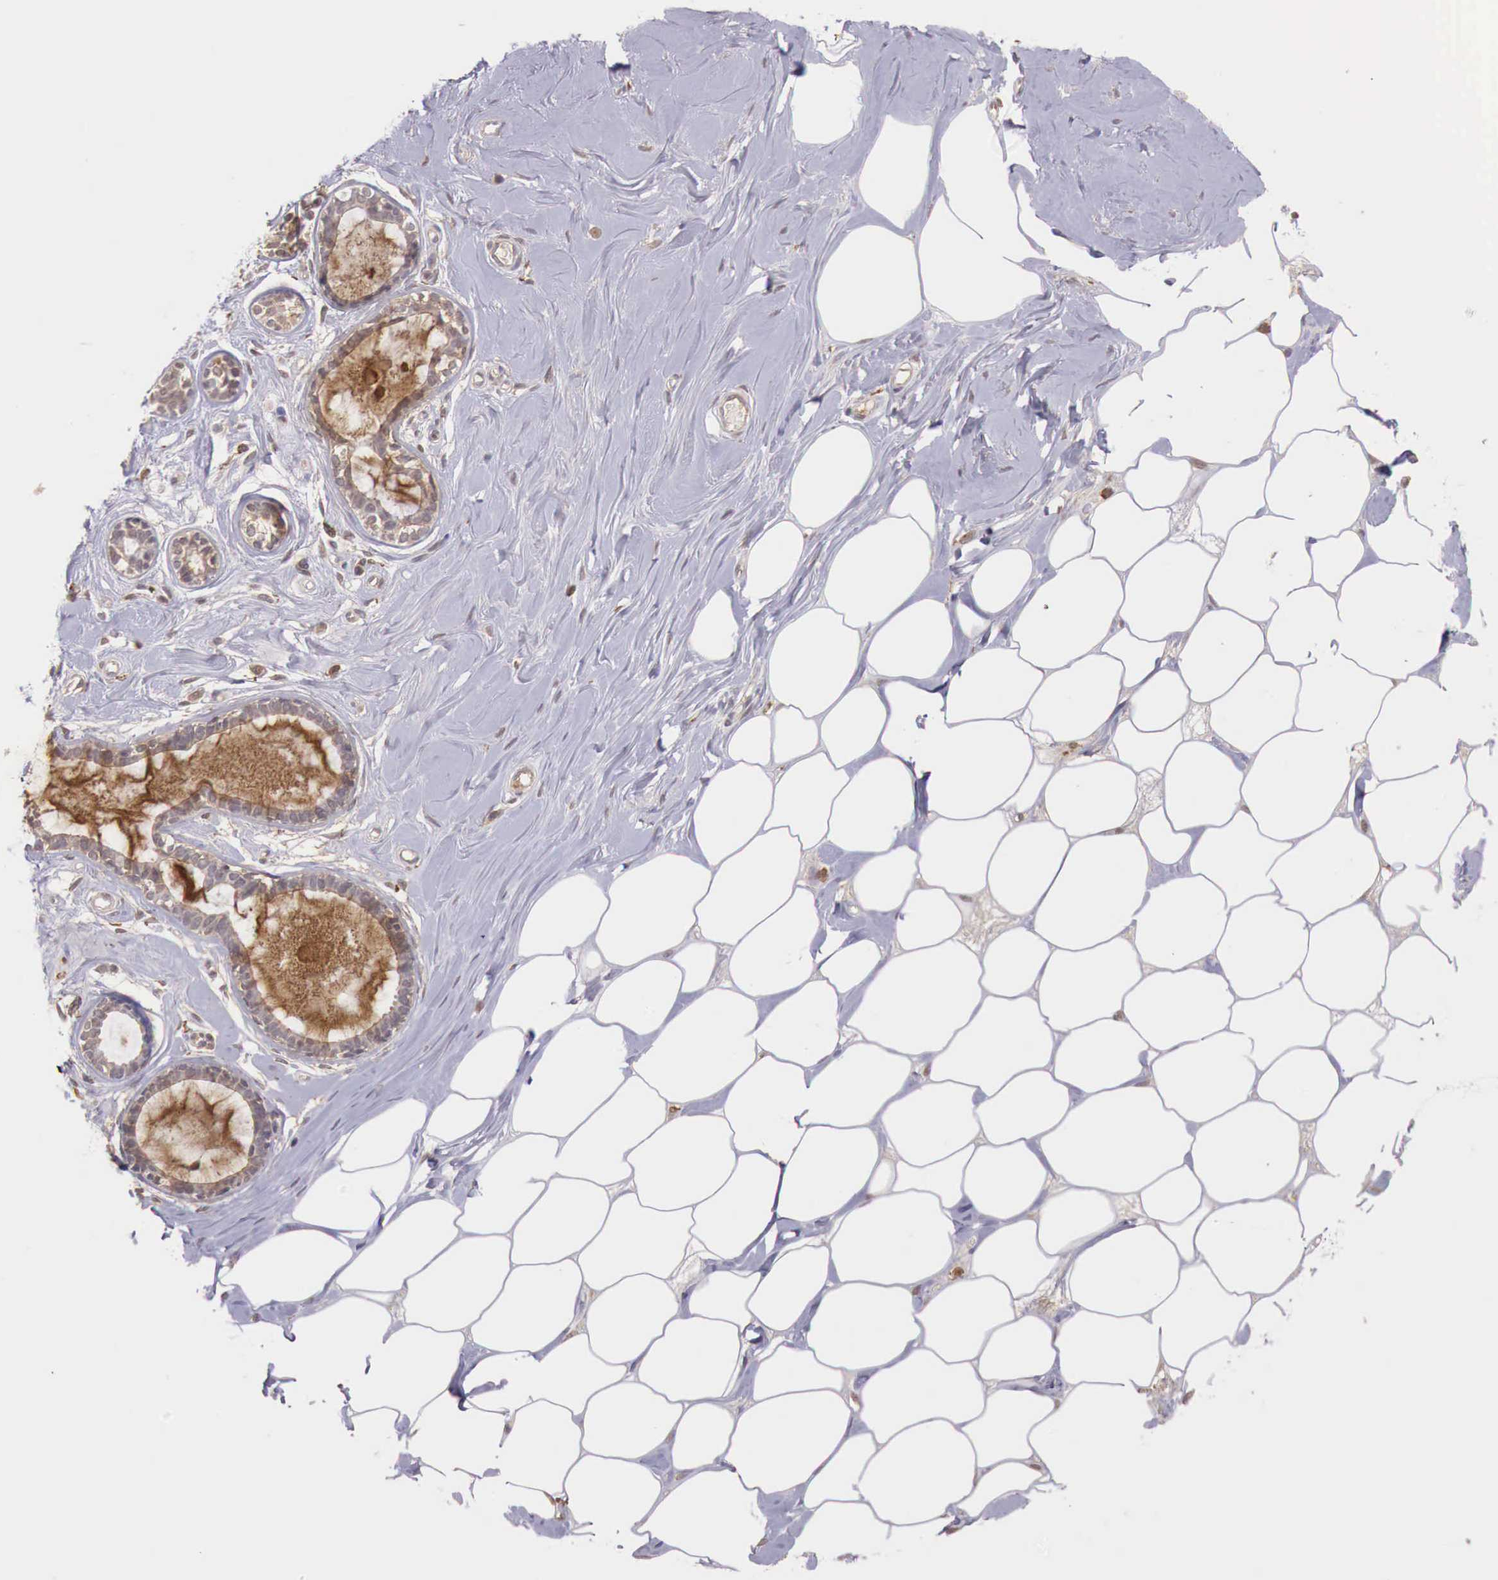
{"staining": {"intensity": "weak", "quantity": "25%-75%", "location": "nuclear"}, "tissue": "adipose tissue", "cell_type": "Adipocytes", "image_type": "normal", "snomed": [{"axis": "morphology", "description": "Normal tissue, NOS"}, {"axis": "topography", "description": "Breast"}], "caption": "DAB (3,3'-diaminobenzidine) immunohistochemical staining of unremarkable adipose tissue reveals weak nuclear protein staining in approximately 25%-75% of adipocytes.", "gene": "CHRDL1", "patient": {"sex": "female", "age": 44}}